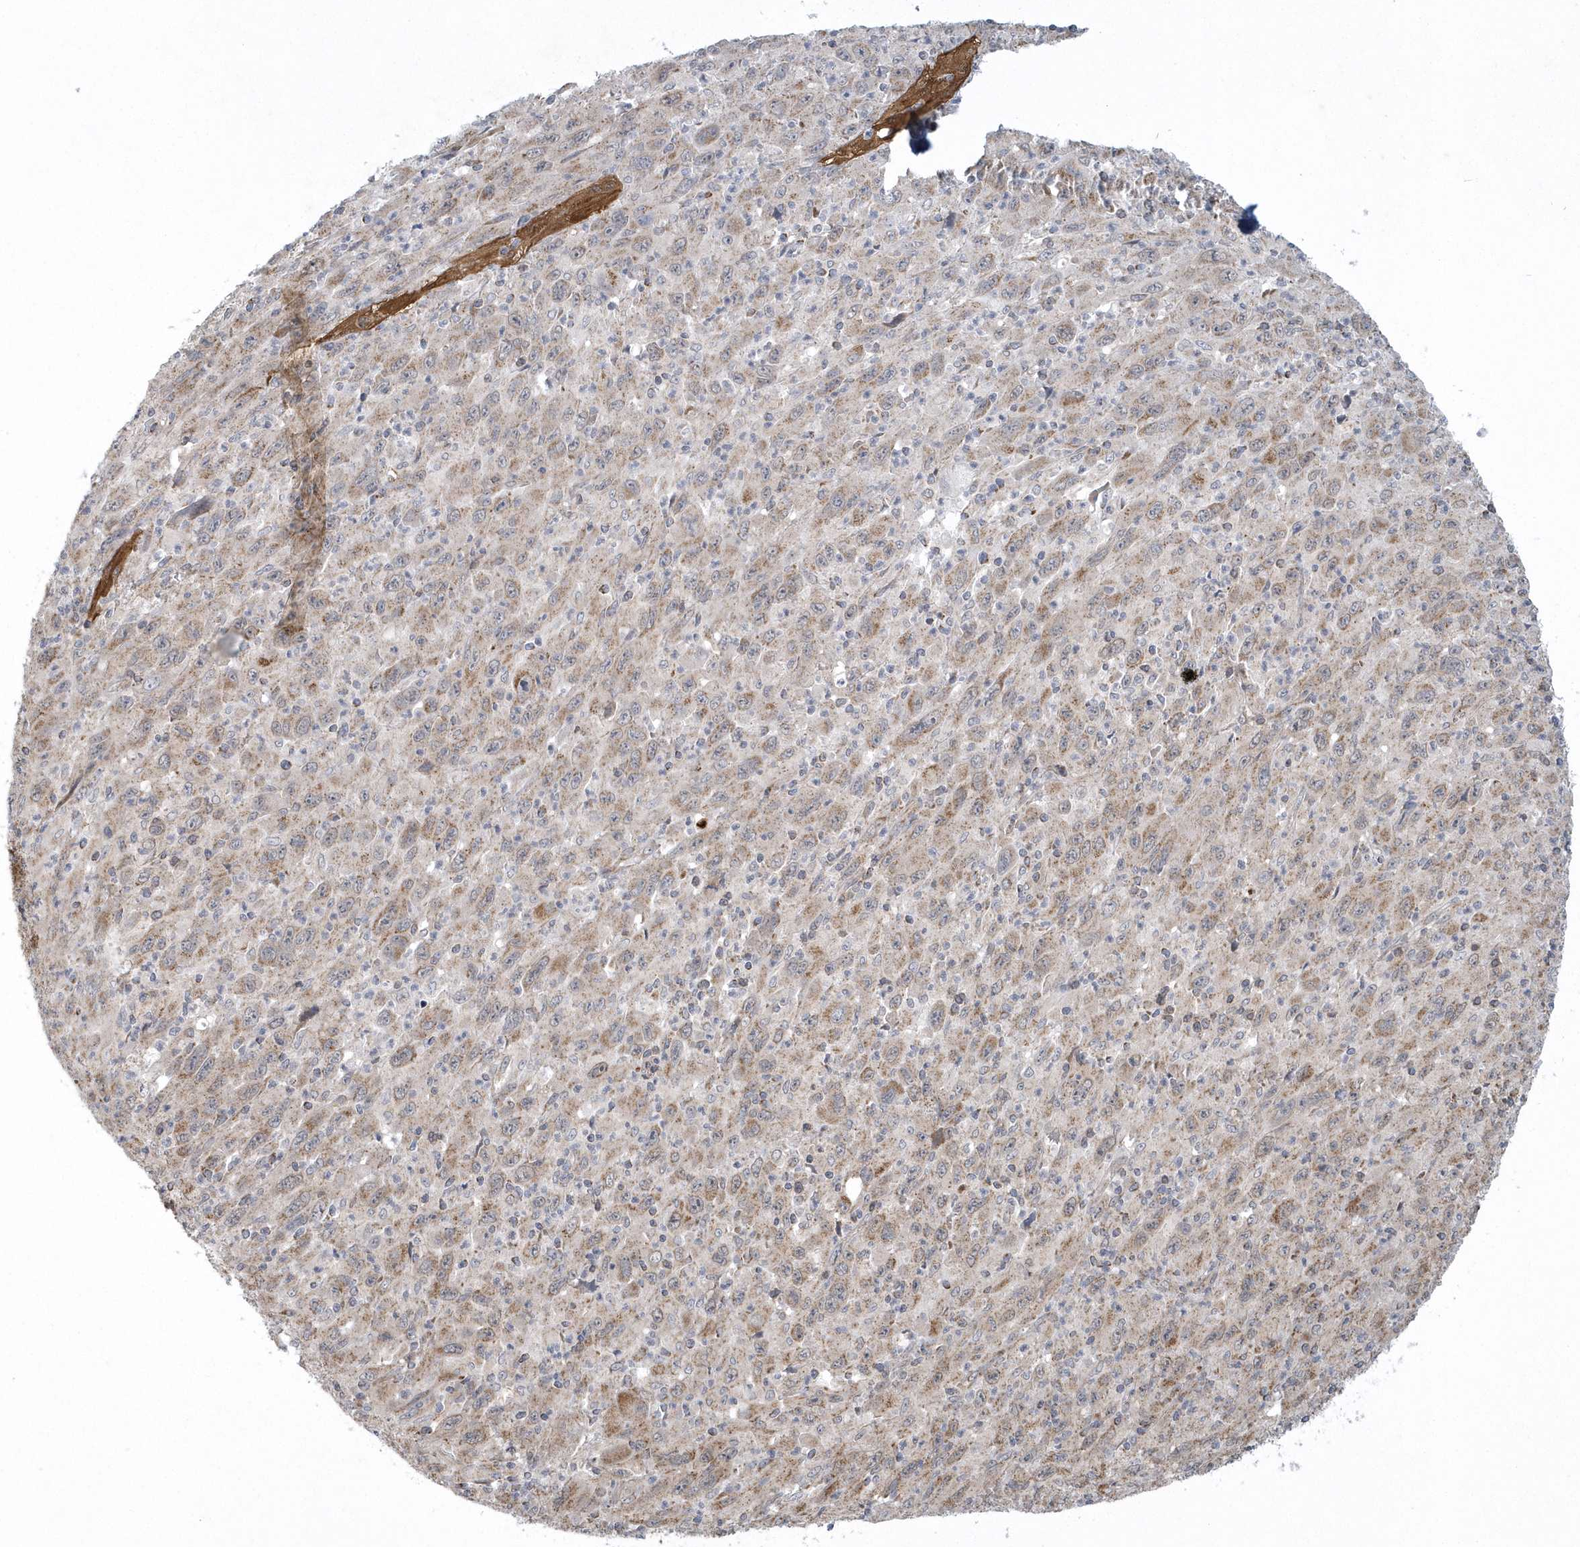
{"staining": {"intensity": "moderate", "quantity": ">75%", "location": "cytoplasmic/membranous"}, "tissue": "melanoma", "cell_type": "Tumor cells", "image_type": "cancer", "snomed": [{"axis": "morphology", "description": "Malignant melanoma, Metastatic site"}, {"axis": "topography", "description": "Skin"}], "caption": "Melanoma stained for a protein (brown) demonstrates moderate cytoplasmic/membranous positive staining in approximately >75% of tumor cells.", "gene": "SLX9", "patient": {"sex": "female", "age": 56}}